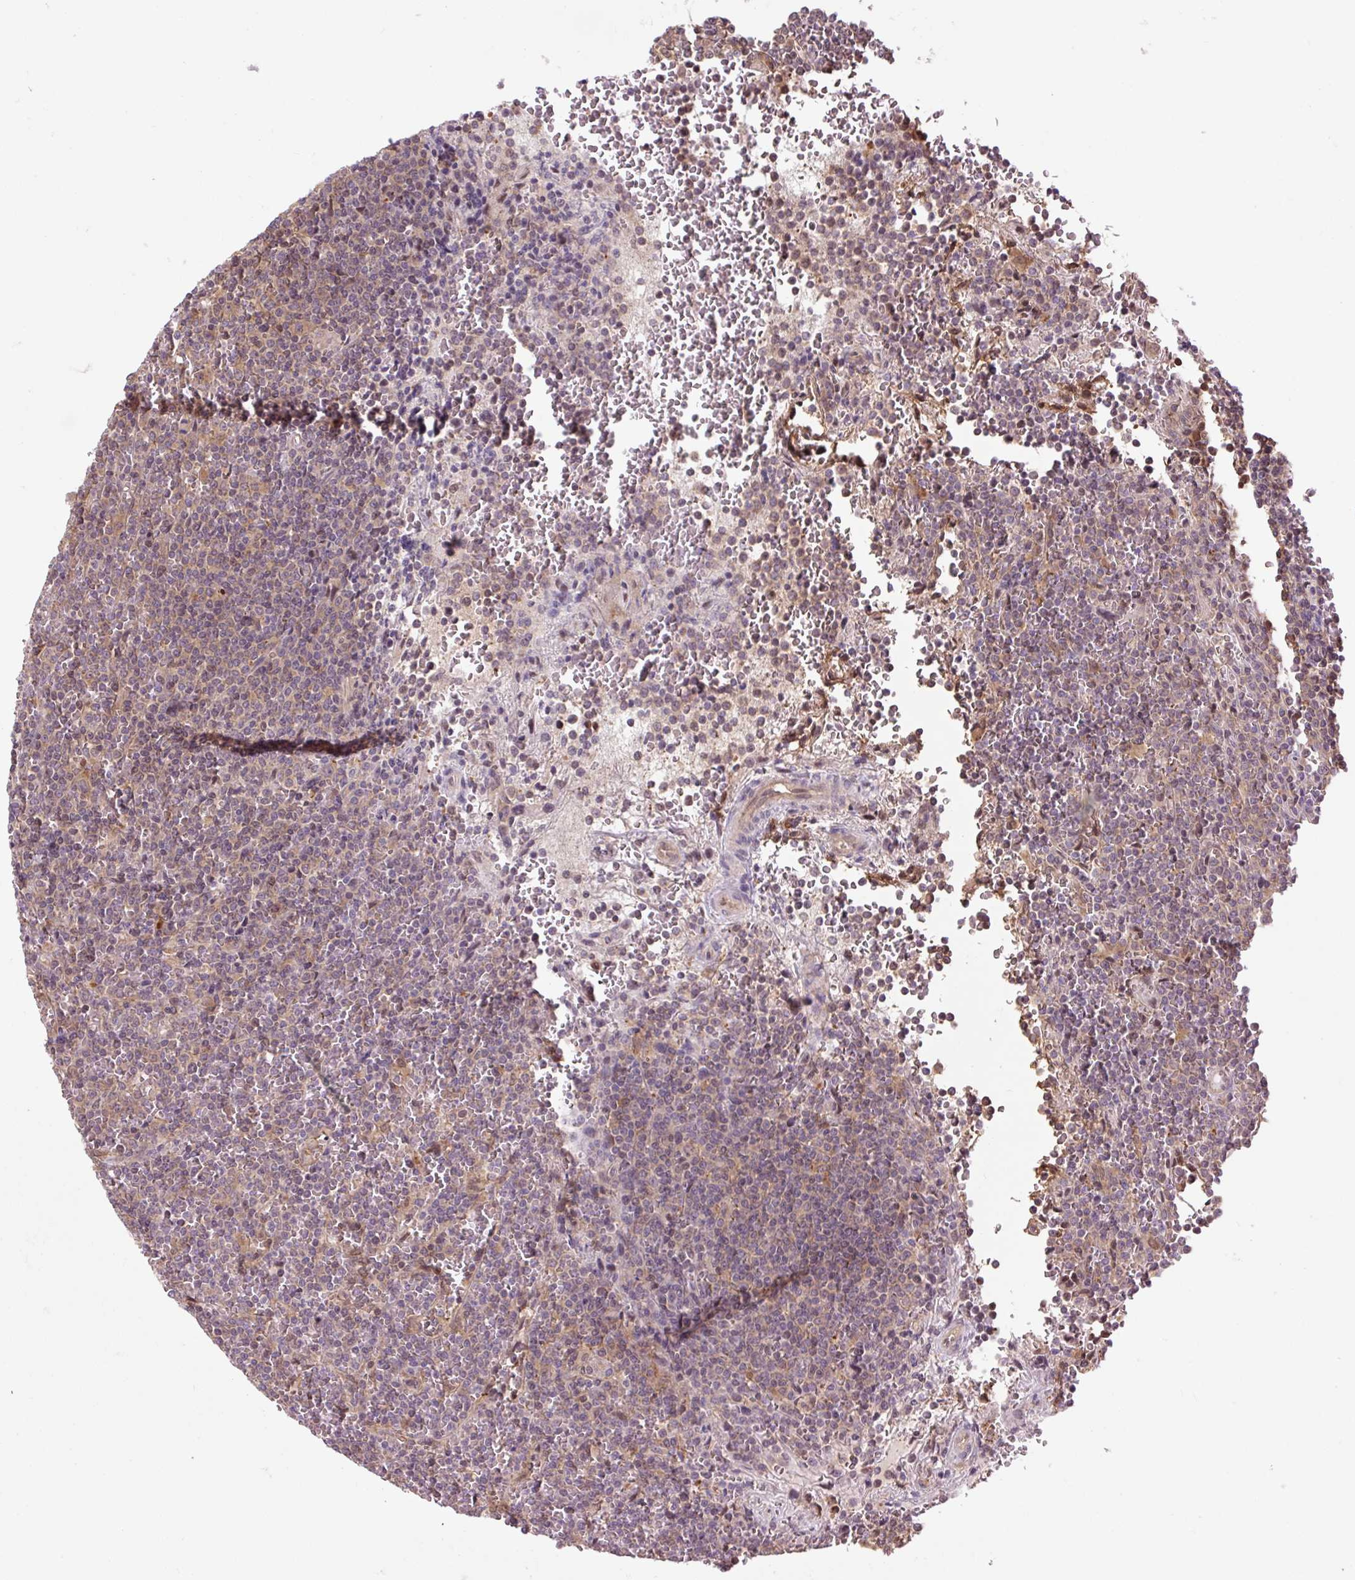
{"staining": {"intensity": "weak", "quantity": "<25%", "location": "cytoplasmic/membranous"}, "tissue": "lymphoma", "cell_type": "Tumor cells", "image_type": "cancer", "snomed": [{"axis": "morphology", "description": "Malignant lymphoma, non-Hodgkin's type, Low grade"}, {"axis": "topography", "description": "Spleen"}], "caption": "An IHC histopathology image of low-grade malignant lymphoma, non-Hodgkin's type is shown. There is no staining in tumor cells of low-grade malignant lymphoma, non-Hodgkin's type.", "gene": "TPT1", "patient": {"sex": "female", "age": 19}}